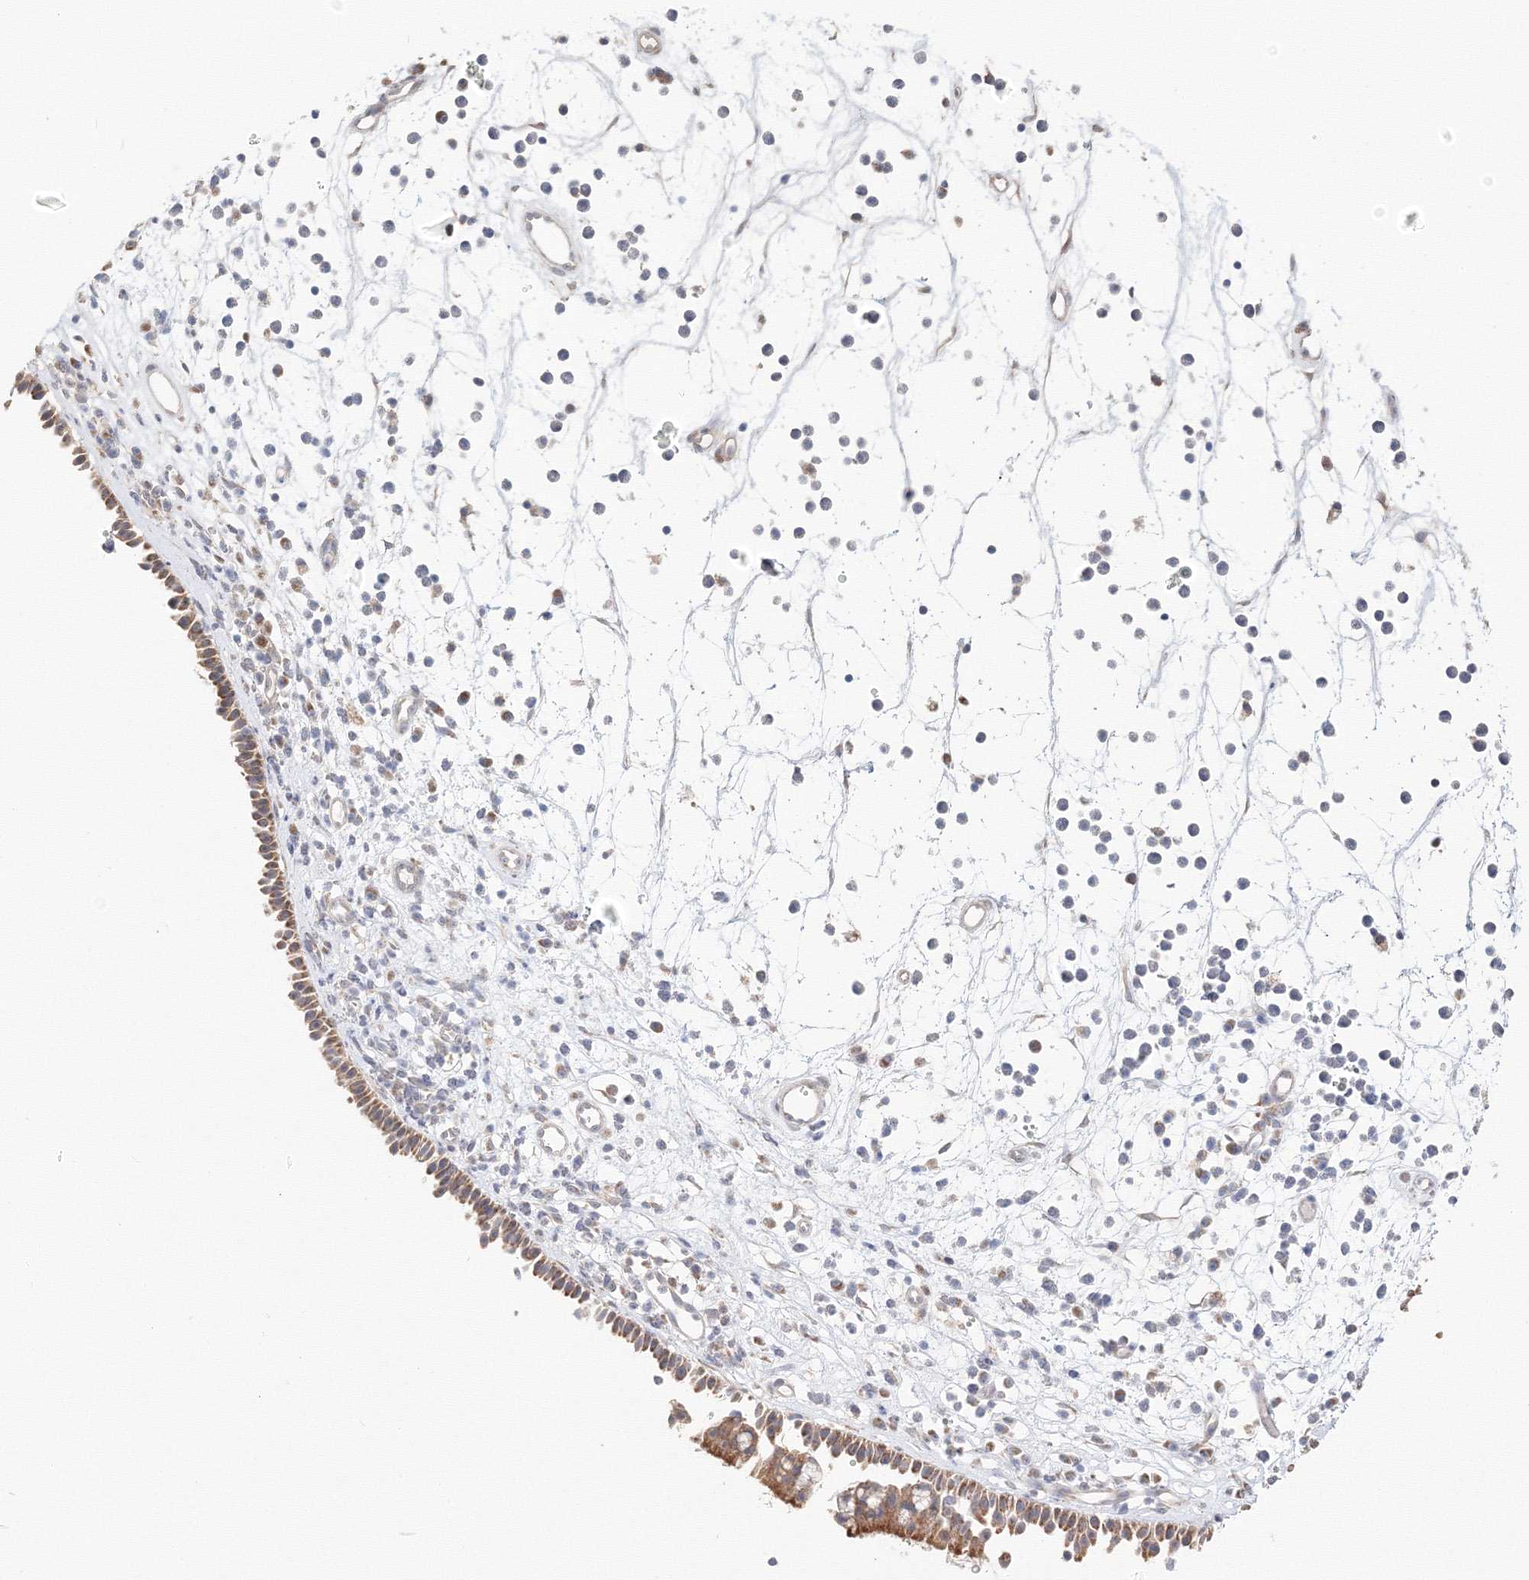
{"staining": {"intensity": "moderate", "quantity": ">75%", "location": "cytoplasmic/membranous"}, "tissue": "nasopharynx", "cell_type": "Respiratory epithelial cells", "image_type": "normal", "snomed": [{"axis": "morphology", "description": "Normal tissue, NOS"}, {"axis": "morphology", "description": "Inflammation, NOS"}, {"axis": "morphology", "description": "Malignant melanoma, Metastatic site"}, {"axis": "topography", "description": "Nasopharynx"}], "caption": "Immunohistochemical staining of unremarkable nasopharynx reveals medium levels of moderate cytoplasmic/membranous staining in approximately >75% of respiratory epithelial cells. (IHC, brightfield microscopy, high magnification).", "gene": "DHRS12", "patient": {"sex": "male", "age": 70}}